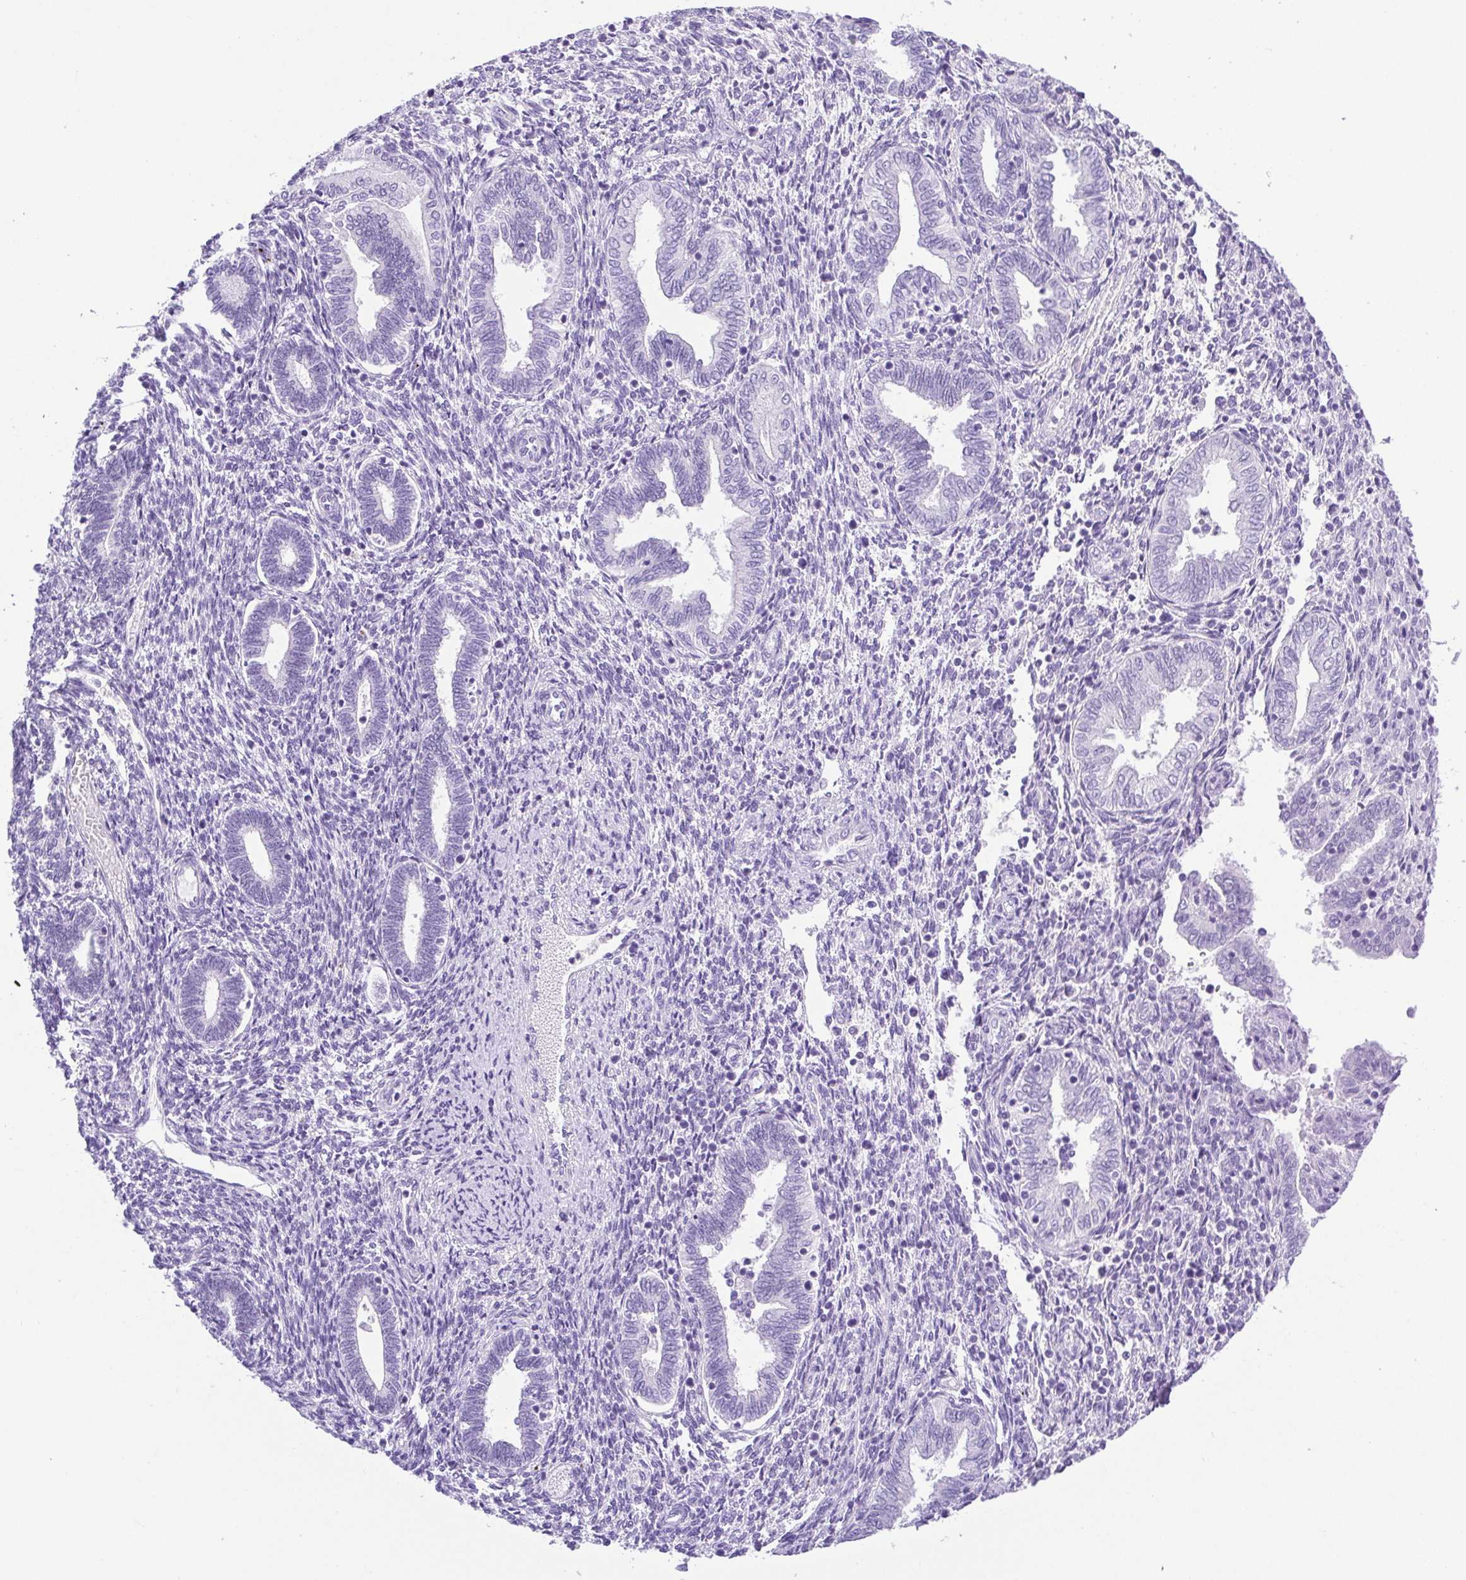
{"staining": {"intensity": "negative", "quantity": "none", "location": "none"}, "tissue": "endometrium", "cell_type": "Cells in endometrial stroma", "image_type": "normal", "snomed": [{"axis": "morphology", "description": "Normal tissue, NOS"}, {"axis": "topography", "description": "Endometrium"}], "caption": "Immunohistochemistry (IHC) image of unremarkable endometrium: human endometrium stained with DAB exhibits no significant protein expression in cells in endometrial stroma.", "gene": "CDSN", "patient": {"sex": "female", "age": 42}}